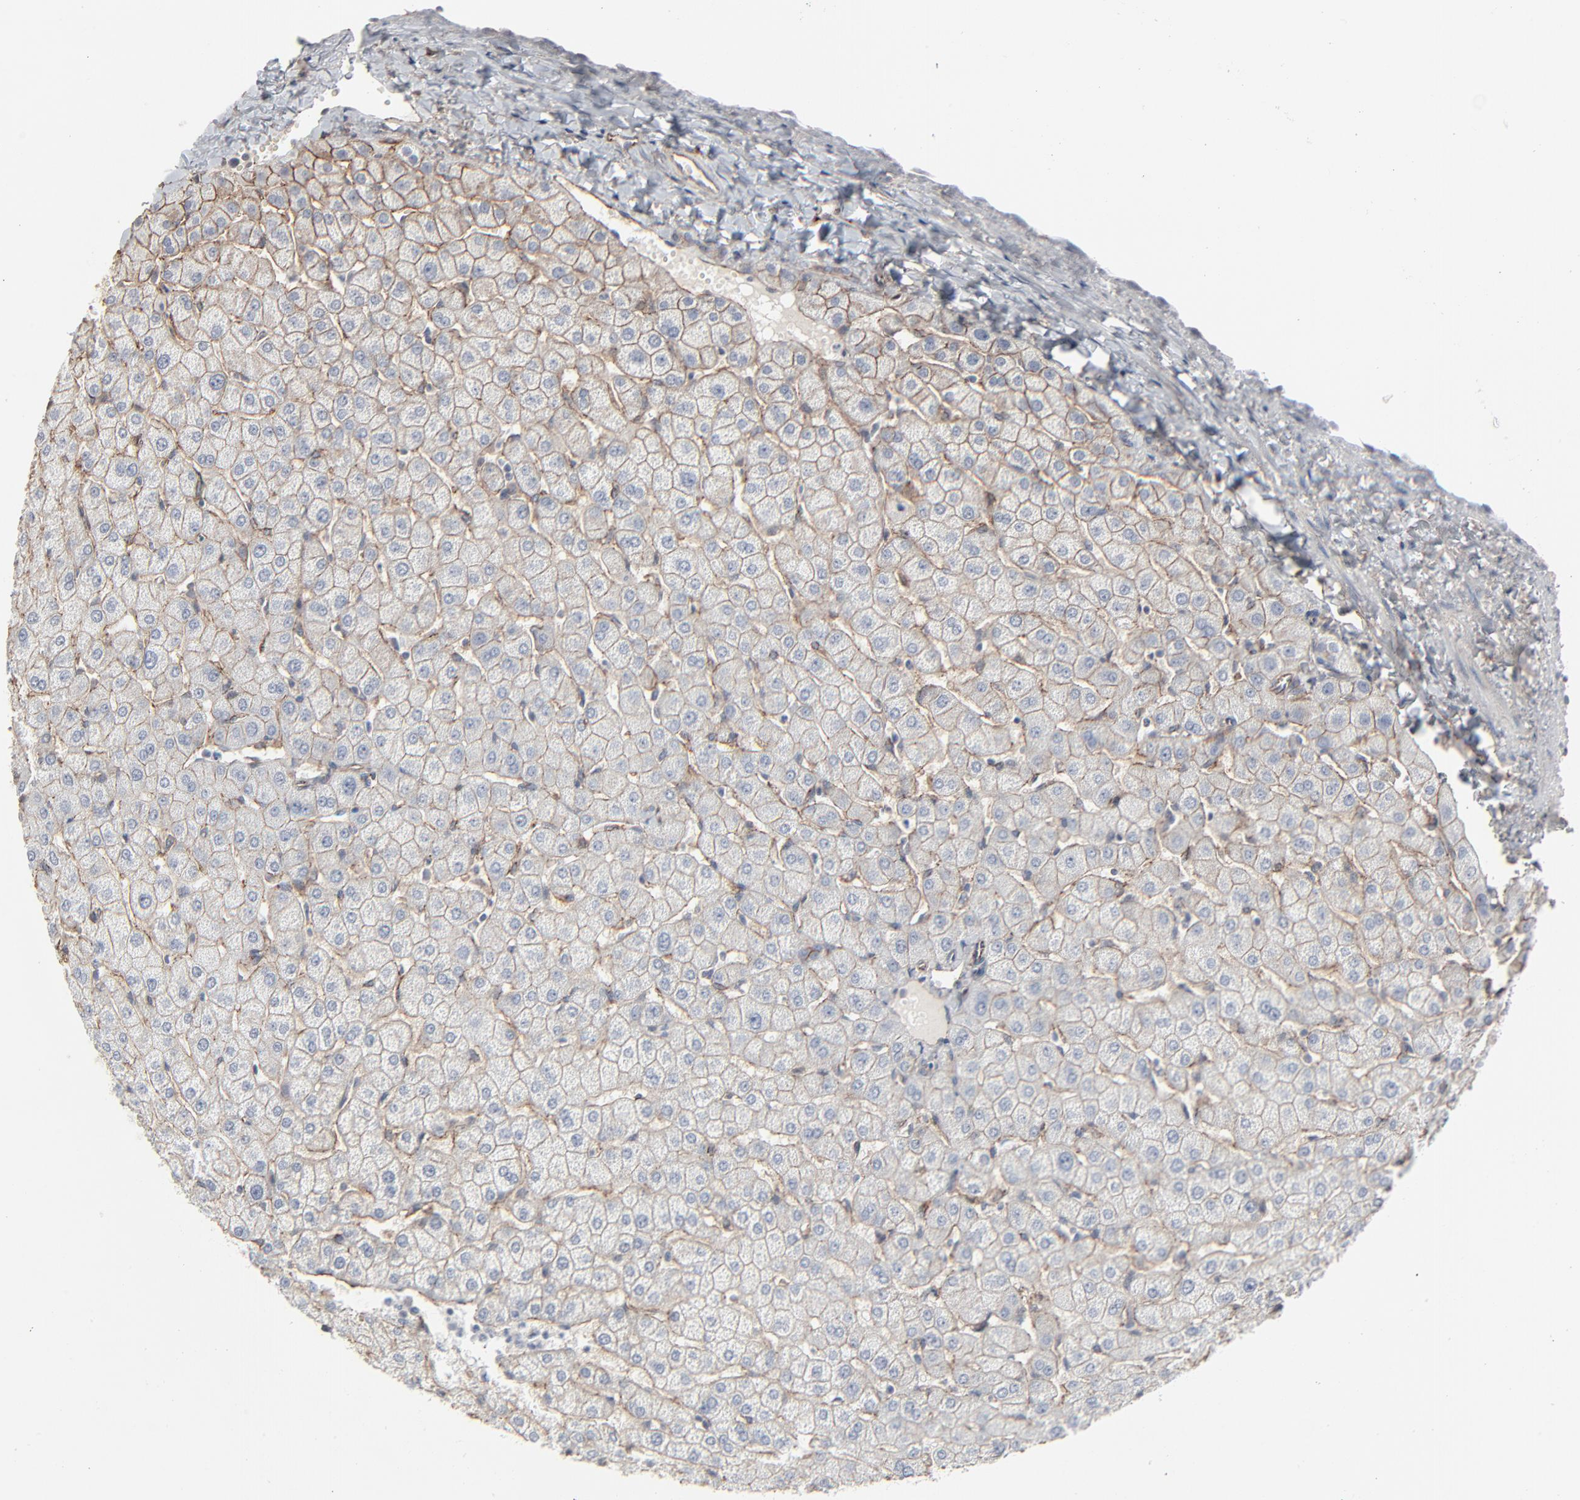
{"staining": {"intensity": "weak", "quantity": ">75%", "location": "cytoplasmic/membranous"}, "tissue": "liver", "cell_type": "Cholangiocytes", "image_type": "normal", "snomed": [{"axis": "morphology", "description": "Normal tissue, NOS"}, {"axis": "morphology", "description": "Fibrosis, NOS"}, {"axis": "topography", "description": "Liver"}], "caption": "Approximately >75% of cholangiocytes in unremarkable human liver reveal weak cytoplasmic/membranous protein positivity as visualized by brown immunohistochemical staining.", "gene": "CTNND1", "patient": {"sex": "female", "age": 29}}